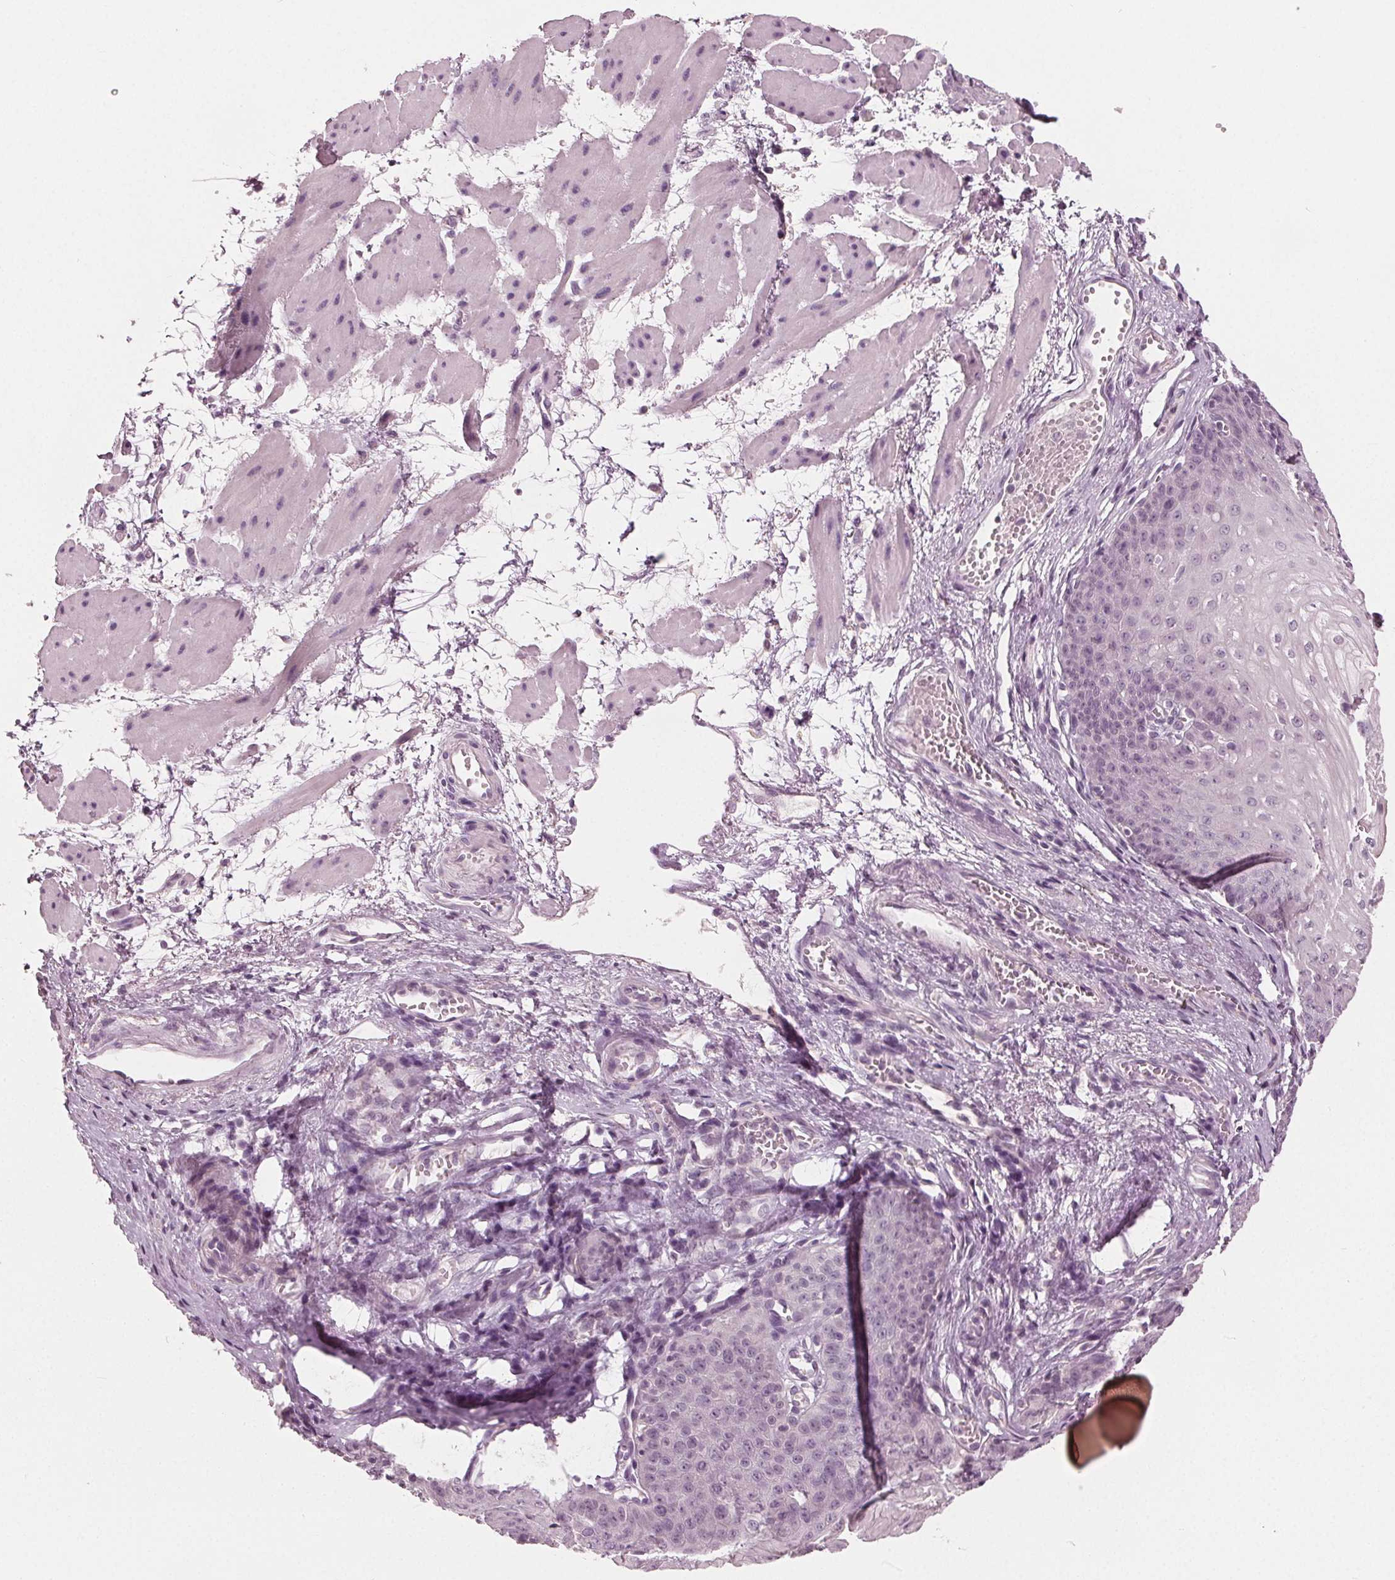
{"staining": {"intensity": "negative", "quantity": "none", "location": "none"}, "tissue": "esophagus", "cell_type": "Squamous epithelial cells", "image_type": "normal", "snomed": [{"axis": "morphology", "description": "Normal tissue, NOS"}, {"axis": "topography", "description": "Esophagus"}], "caption": "Protein analysis of unremarkable esophagus demonstrates no significant expression in squamous epithelial cells.", "gene": "TKFC", "patient": {"sex": "male", "age": 71}}